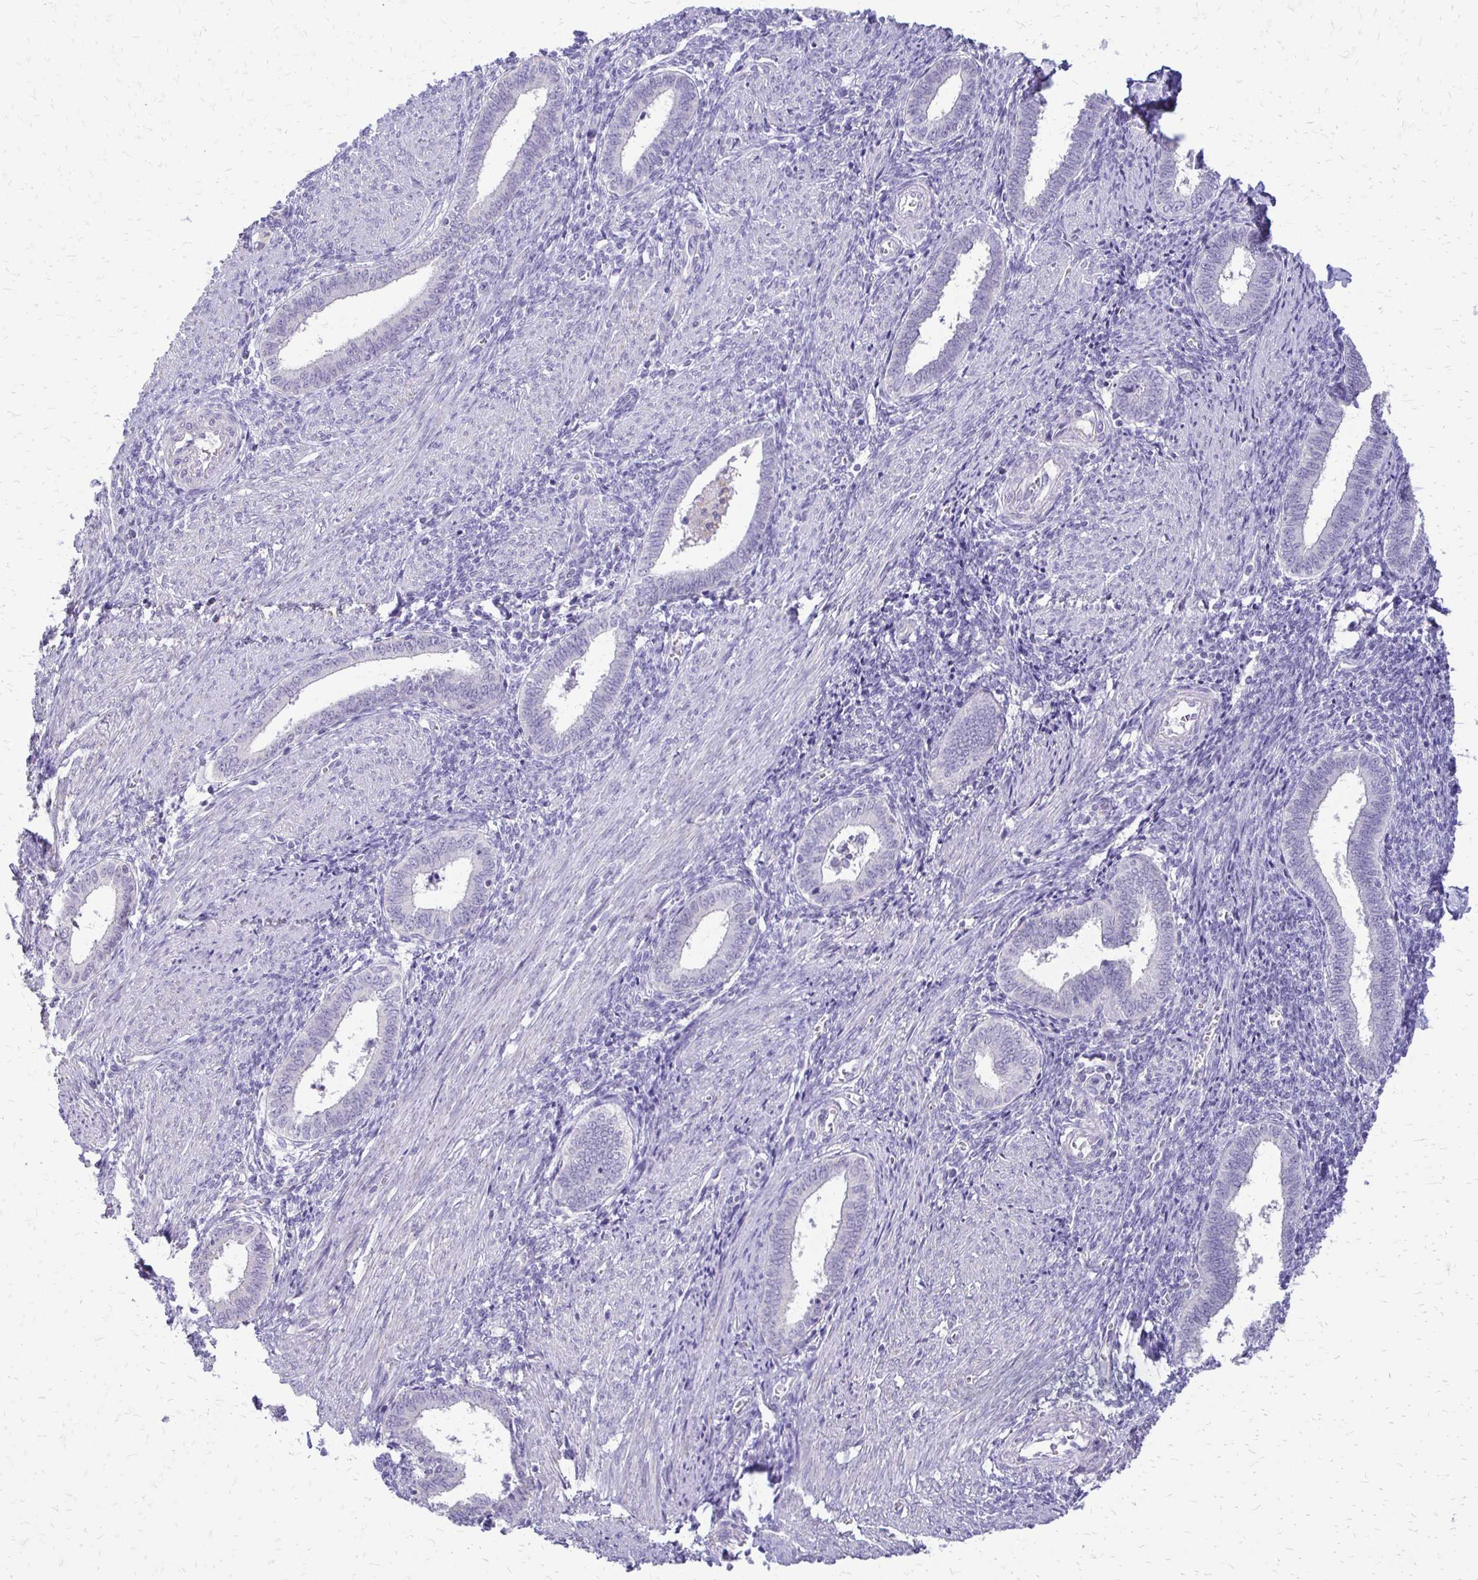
{"staining": {"intensity": "negative", "quantity": "none", "location": "none"}, "tissue": "endometrium", "cell_type": "Cells in endometrial stroma", "image_type": "normal", "snomed": [{"axis": "morphology", "description": "Normal tissue, NOS"}, {"axis": "topography", "description": "Endometrium"}], "caption": "IHC of benign human endometrium displays no positivity in cells in endometrial stroma.", "gene": "ALPG", "patient": {"sex": "female", "age": 42}}